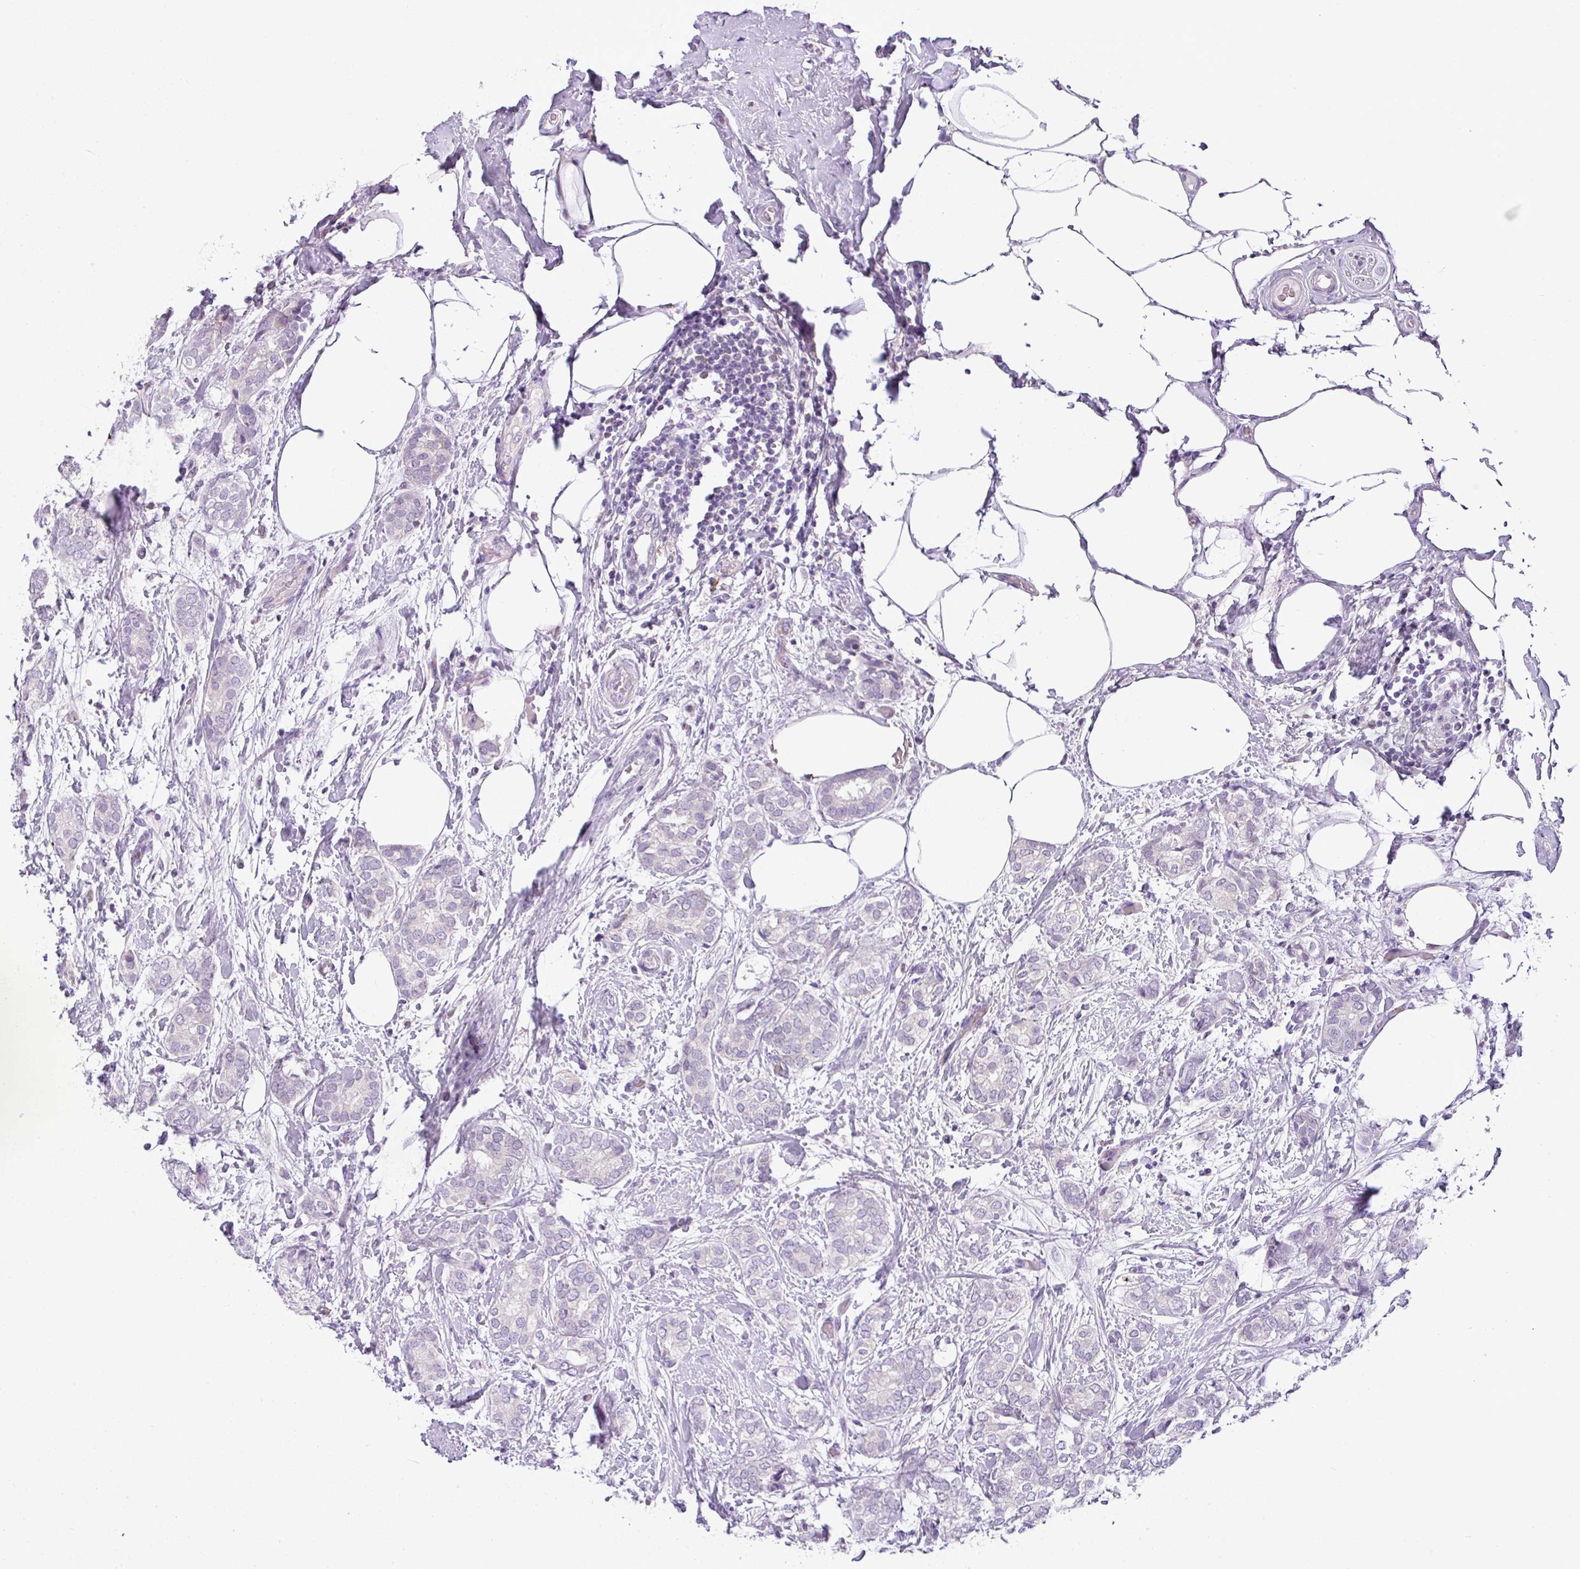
{"staining": {"intensity": "negative", "quantity": "none", "location": "none"}, "tissue": "breast cancer", "cell_type": "Tumor cells", "image_type": "cancer", "snomed": [{"axis": "morphology", "description": "Duct carcinoma"}, {"axis": "topography", "description": "Breast"}], "caption": "High power microscopy image of an immunohistochemistry micrograph of intraductal carcinoma (breast), revealing no significant staining in tumor cells. Brightfield microscopy of IHC stained with DAB (brown) and hematoxylin (blue), captured at high magnification.", "gene": "HMCN2", "patient": {"sex": "female", "age": 73}}